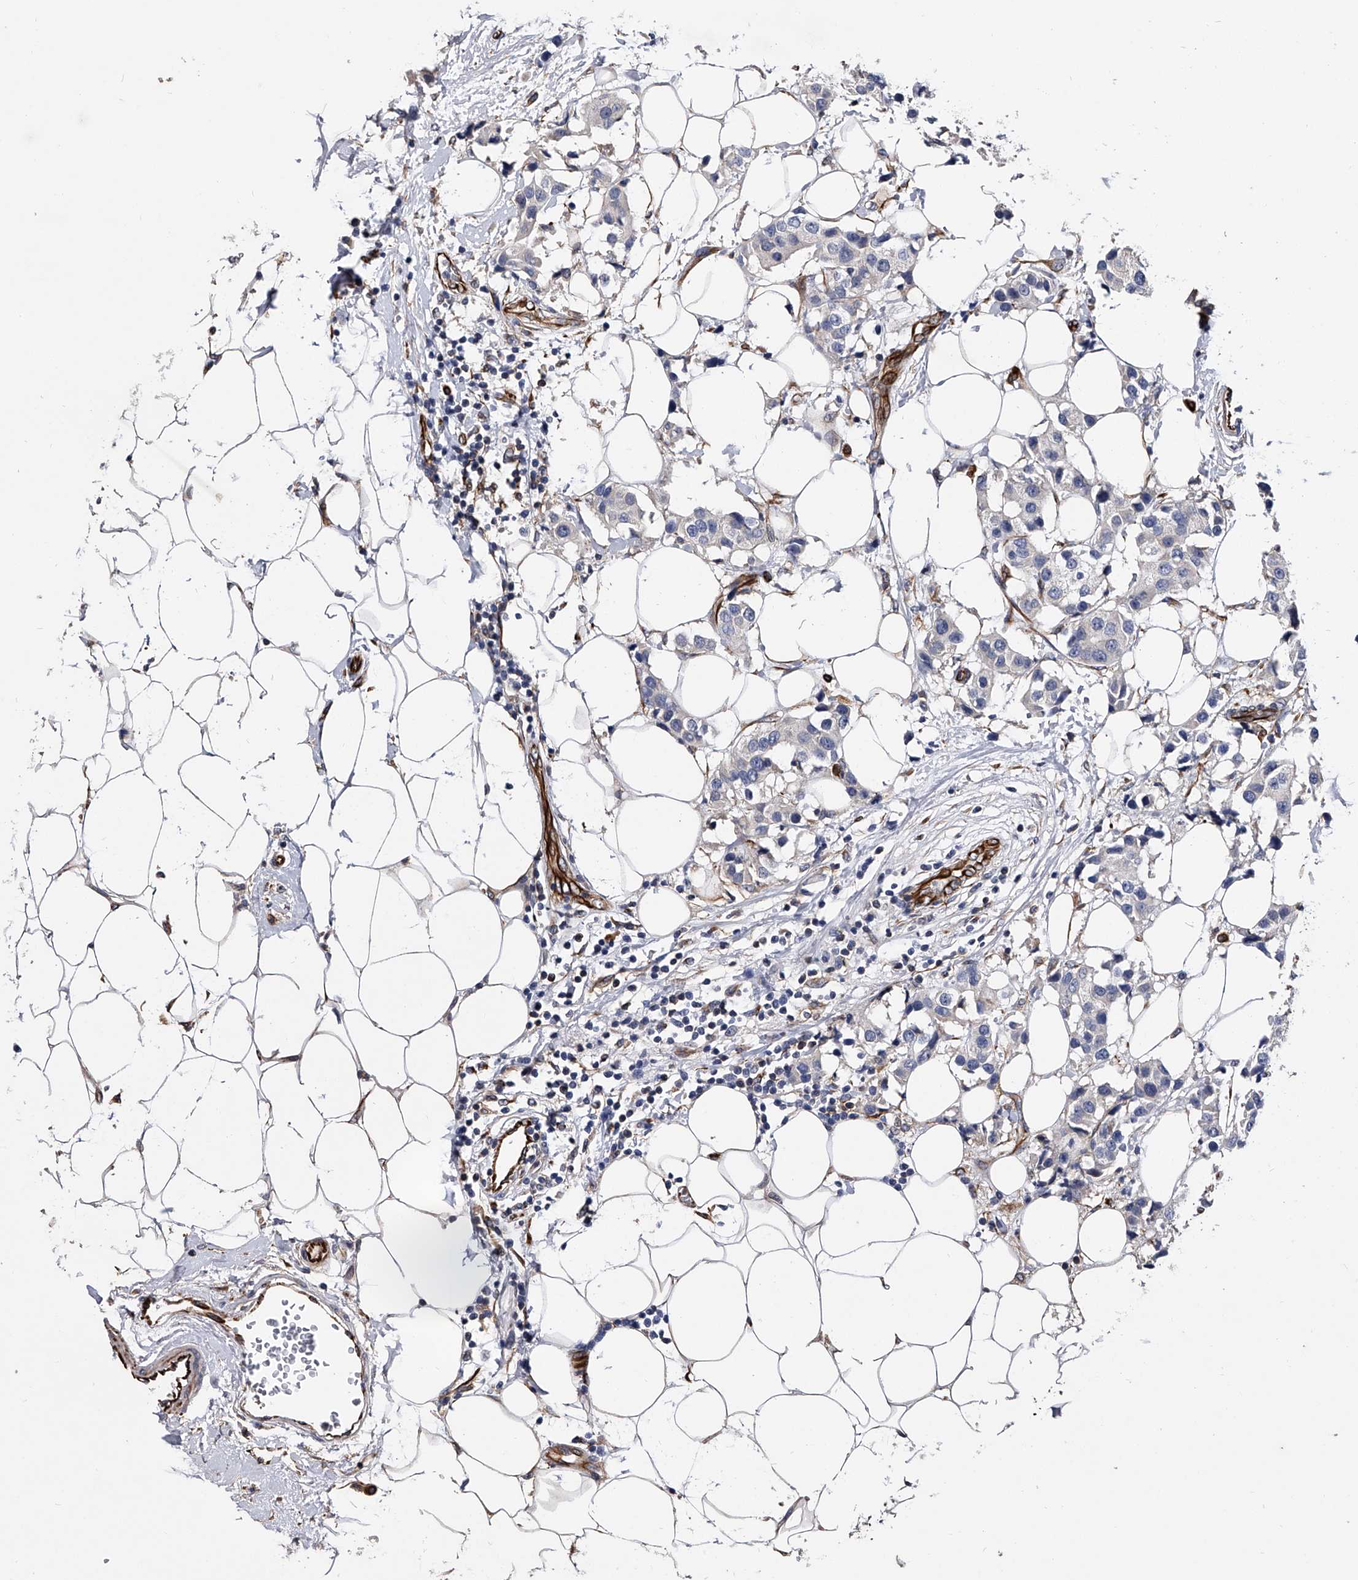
{"staining": {"intensity": "negative", "quantity": "none", "location": "none"}, "tissue": "breast cancer", "cell_type": "Tumor cells", "image_type": "cancer", "snomed": [{"axis": "morphology", "description": "Normal tissue, NOS"}, {"axis": "morphology", "description": "Duct carcinoma"}, {"axis": "topography", "description": "Breast"}], "caption": "DAB (3,3'-diaminobenzidine) immunohistochemical staining of human breast cancer exhibits no significant expression in tumor cells.", "gene": "EFCAB7", "patient": {"sex": "female", "age": 39}}